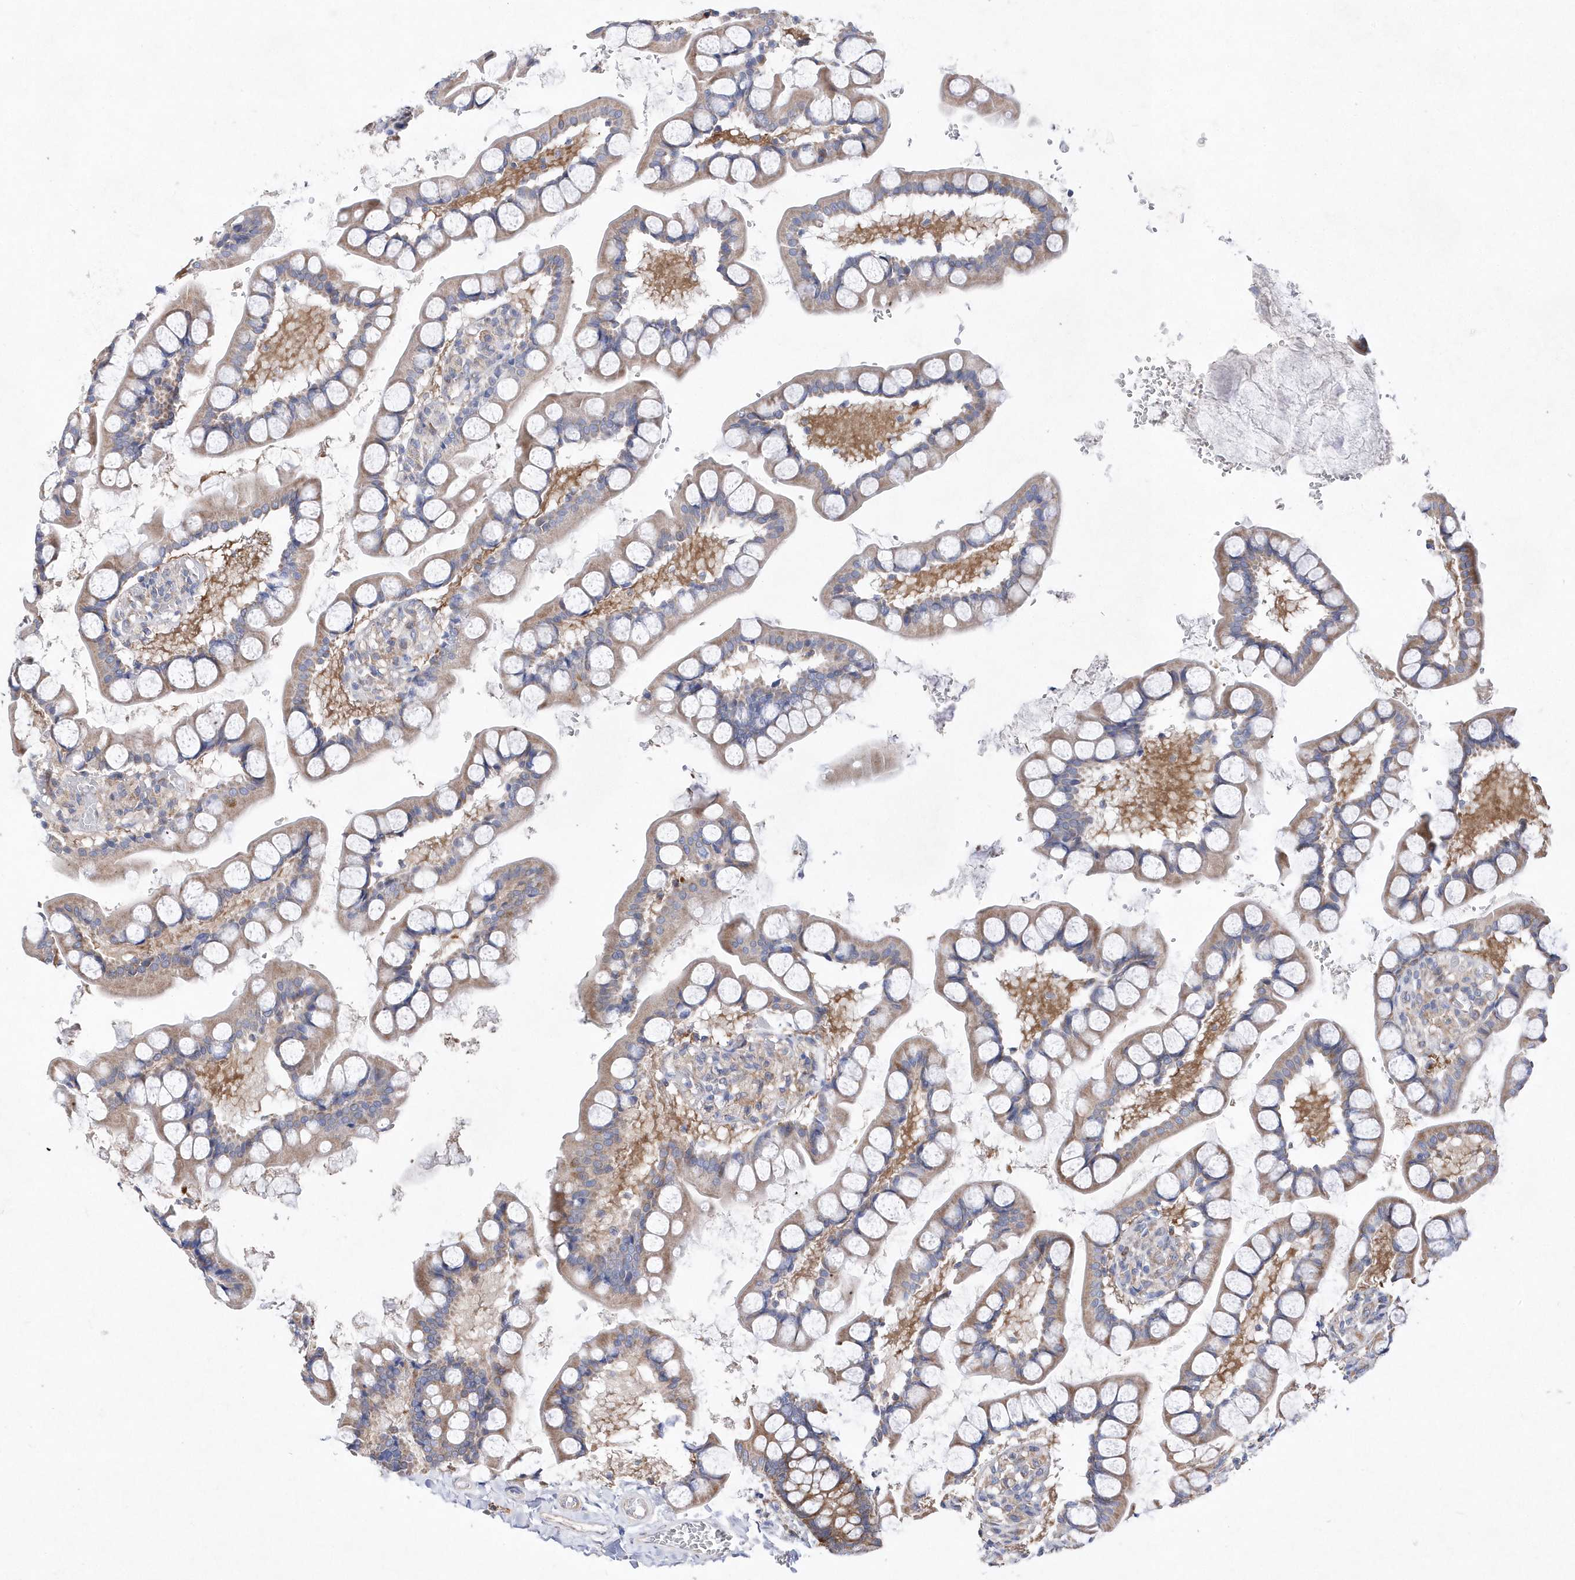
{"staining": {"intensity": "moderate", "quantity": ">75%", "location": "cytoplasmic/membranous"}, "tissue": "small intestine", "cell_type": "Glandular cells", "image_type": "normal", "snomed": [{"axis": "morphology", "description": "Normal tissue, NOS"}, {"axis": "topography", "description": "Small intestine"}], "caption": "DAB (3,3'-diaminobenzidine) immunohistochemical staining of benign human small intestine displays moderate cytoplasmic/membranous protein positivity in about >75% of glandular cells.", "gene": "JKAMP", "patient": {"sex": "male", "age": 52}}